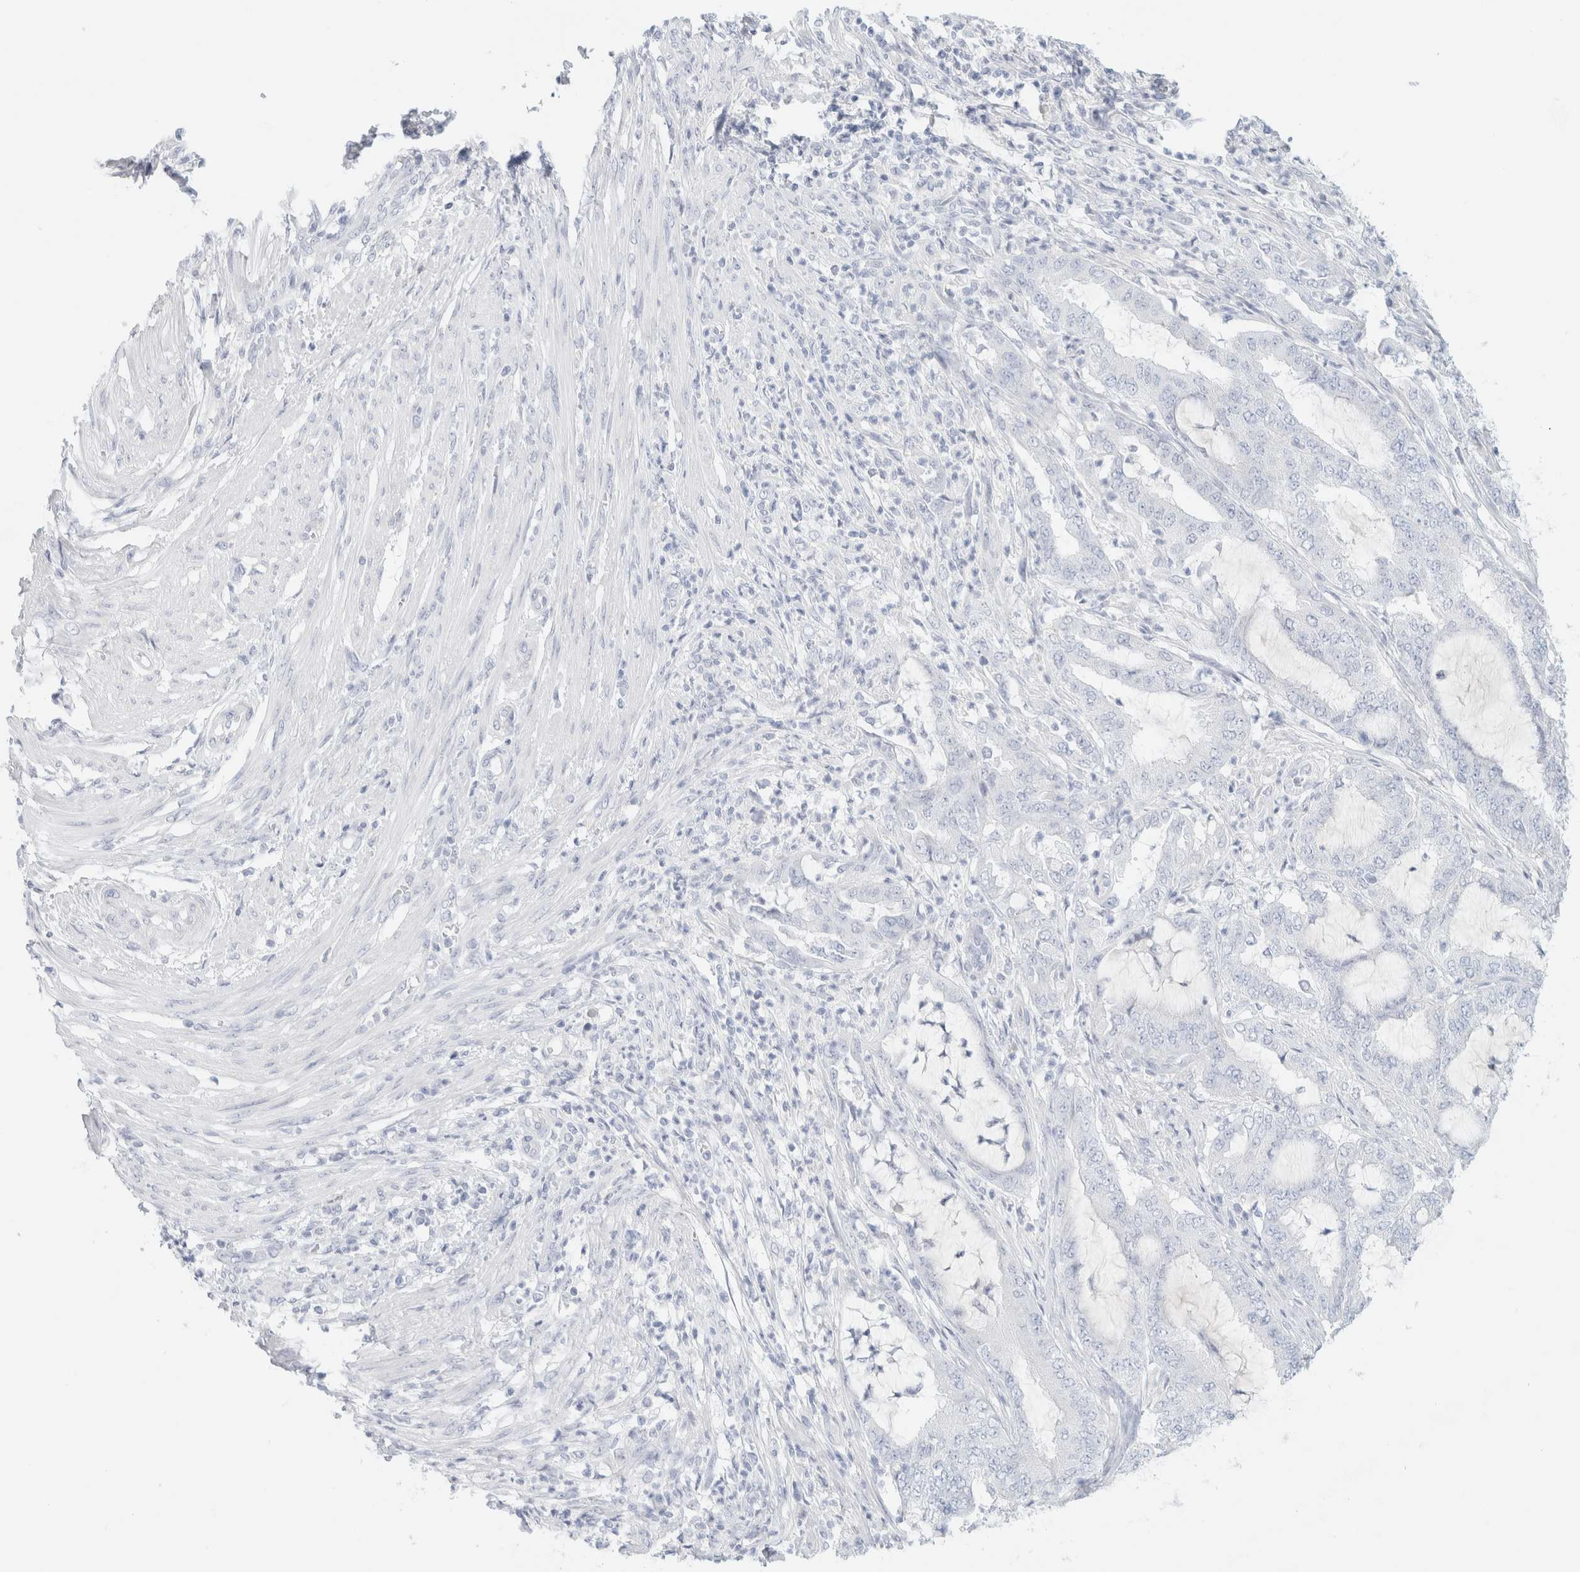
{"staining": {"intensity": "negative", "quantity": "none", "location": "none"}, "tissue": "endometrial cancer", "cell_type": "Tumor cells", "image_type": "cancer", "snomed": [{"axis": "morphology", "description": "Adenocarcinoma, NOS"}, {"axis": "topography", "description": "Endometrium"}], "caption": "Tumor cells are negative for brown protein staining in endometrial adenocarcinoma.", "gene": "HEXD", "patient": {"sex": "female", "age": 51}}